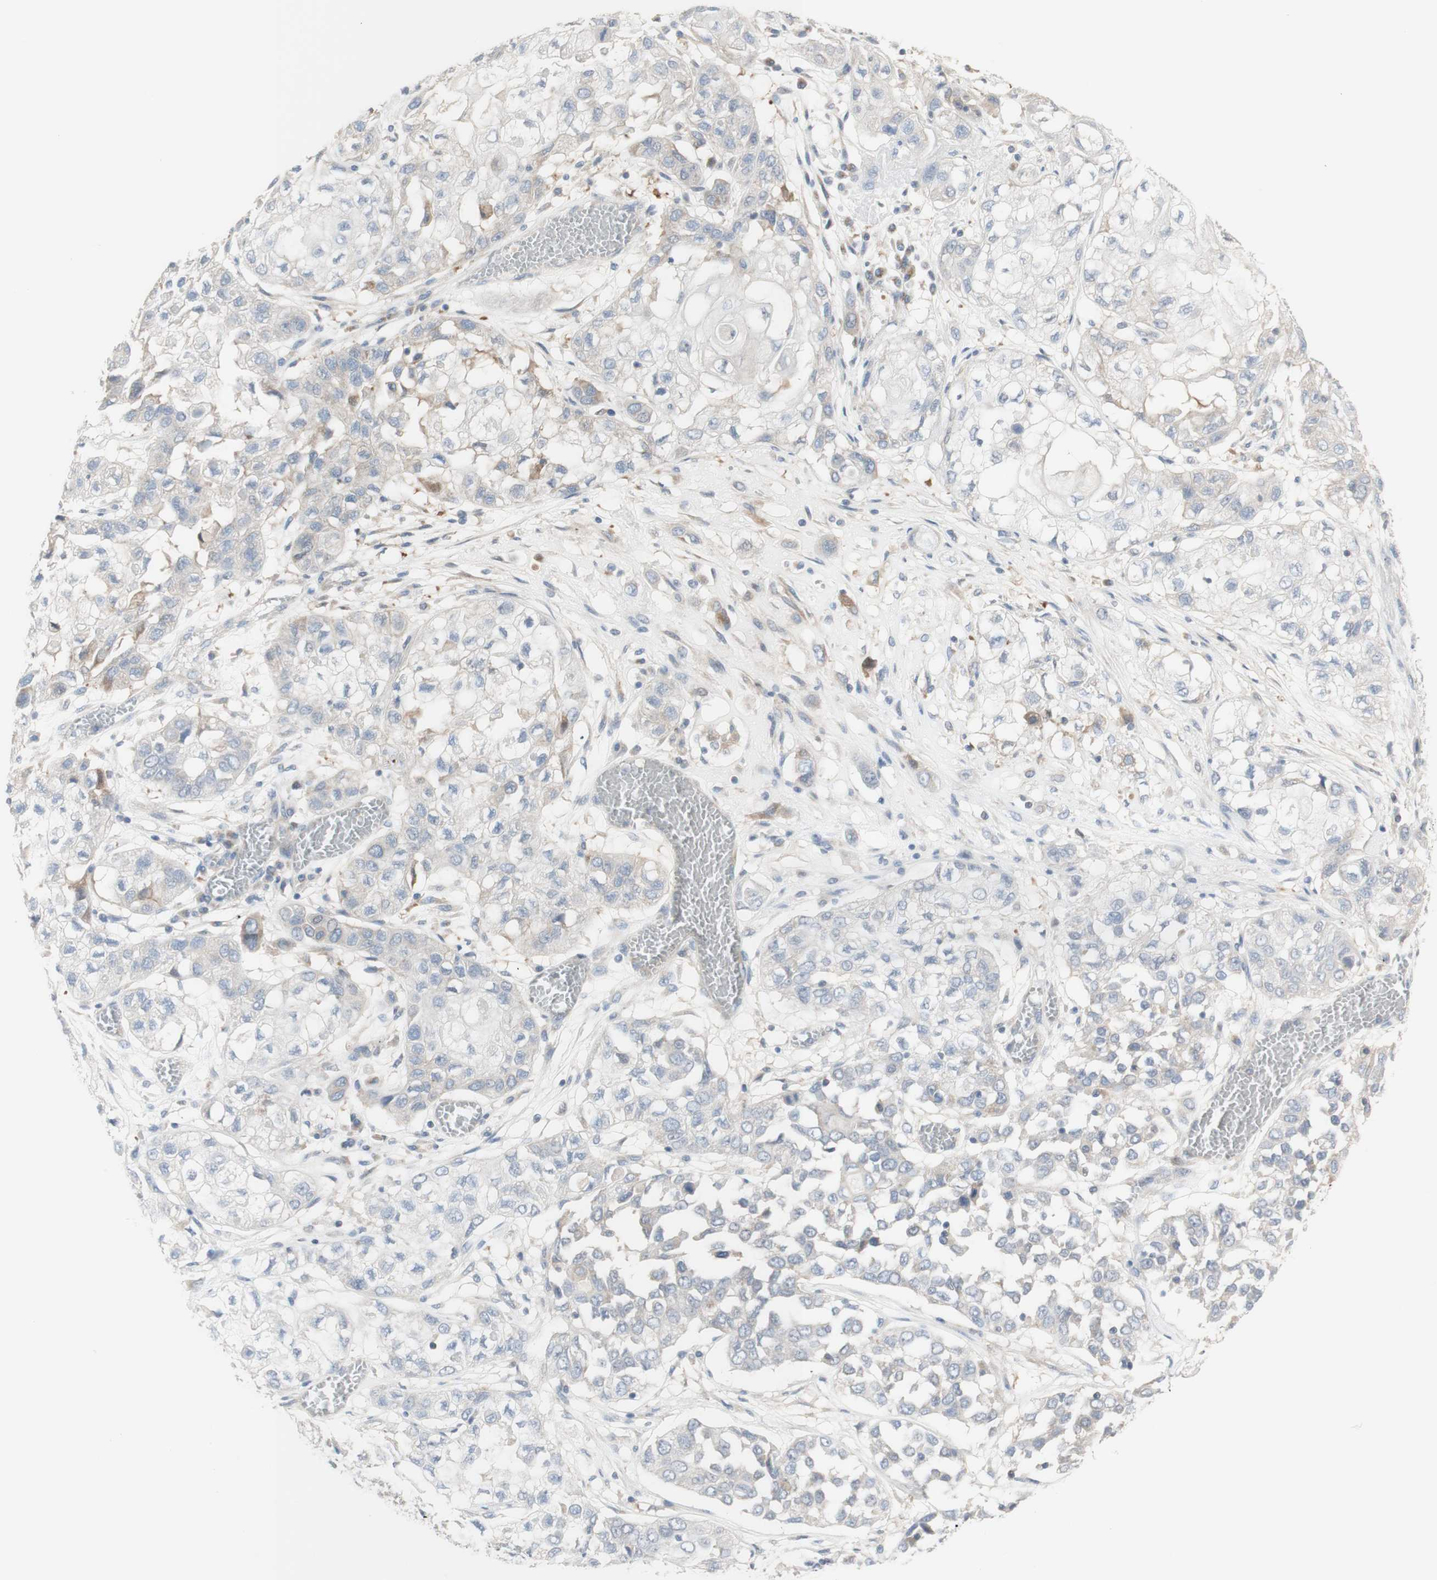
{"staining": {"intensity": "weak", "quantity": "<25%", "location": "cytoplasmic/membranous"}, "tissue": "lung cancer", "cell_type": "Tumor cells", "image_type": "cancer", "snomed": [{"axis": "morphology", "description": "Squamous cell carcinoma, NOS"}, {"axis": "topography", "description": "Lung"}], "caption": "This histopathology image is of squamous cell carcinoma (lung) stained with immunohistochemistry (IHC) to label a protein in brown with the nuclei are counter-stained blue. There is no staining in tumor cells.", "gene": "C3orf52", "patient": {"sex": "male", "age": 71}}